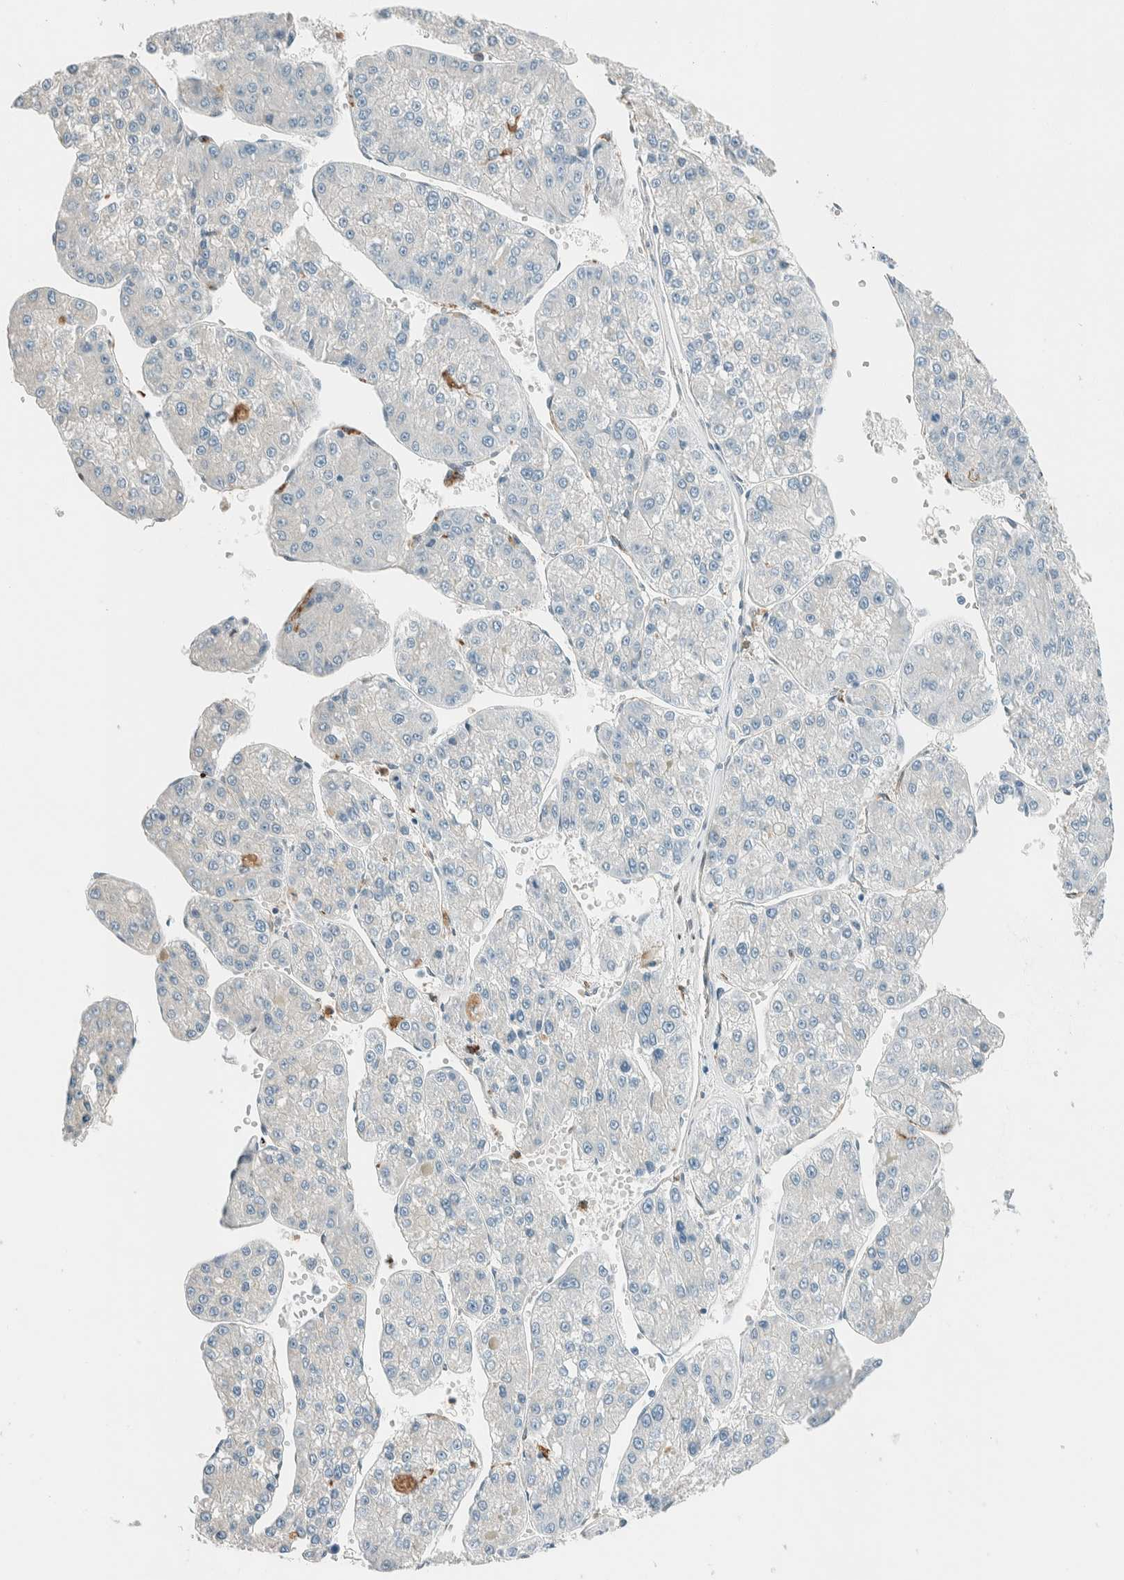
{"staining": {"intensity": "negative", "quantity": "none", "location": "none"}, "tissue": "liver cancer", "cell_type": "Tumor cells", "image_type": "cancer", "snomed": [{"axis": "morphology", "description": "Carcinoma, Hepatocellular, NOS"}, {"axis": "topography", "description": "Liver"}], "caption": "Immunohistochemical staining of hepatocellular carcinoma (liver) shows no significant positivity in tumor cells. Brightfield microscopy of immunohistochemistry (IHC) stained with DAB (brown) and hematoxylin (blue), captured at high magnification.", "gene": "NXN", "patient": {"sex": "female", "age": 73}}